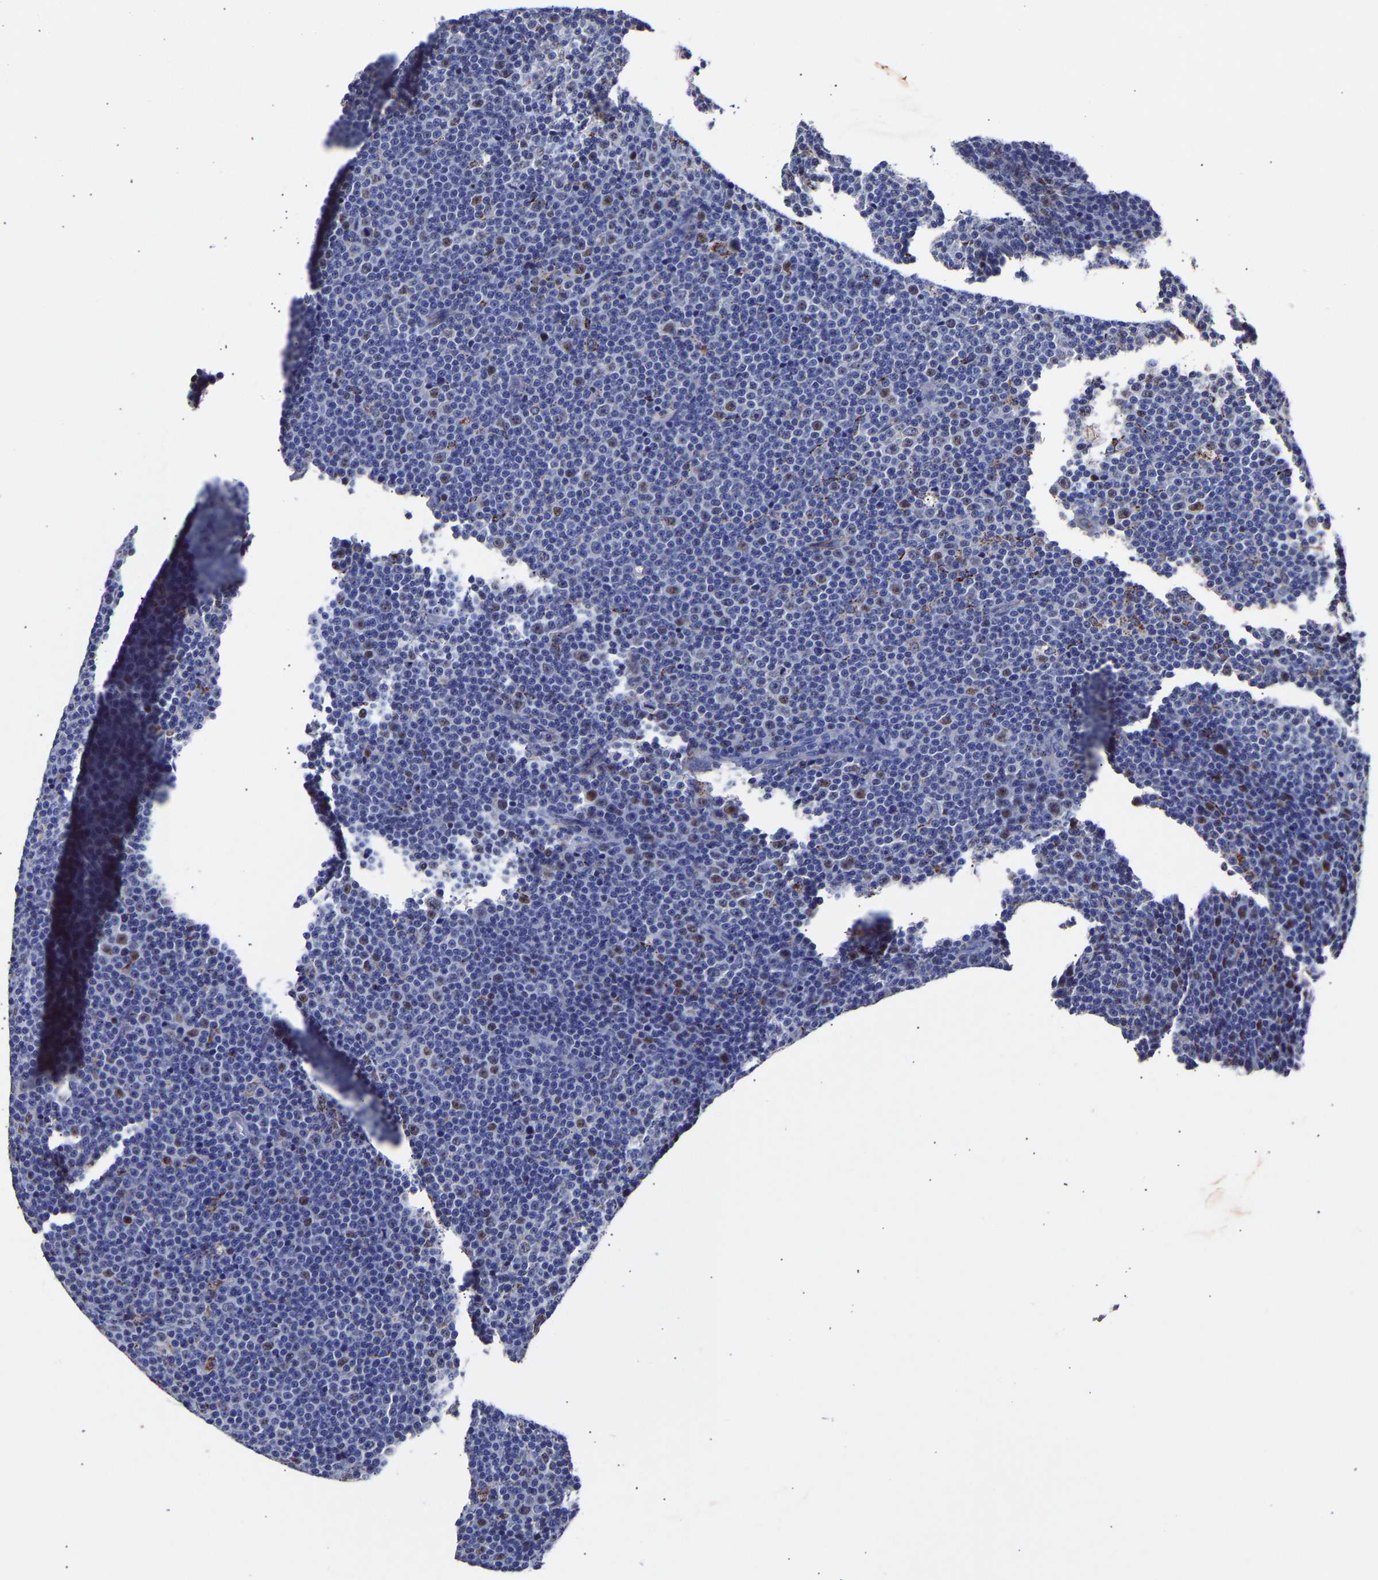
{"staining": {"intensity": "moderate", "quantity": "25%-75%", "location": "nuclear"}, "tissue": "lymphoma", "cell_type": "Tumor cells", "image_type": "cancer", "snomed": [{"axis": "morphology", "description": "Malignant lymphoma, non-Hodgkin's type, Low grade"}, {"axis": "topography", "description": "Lymph node"}], "caption": "Brown immunohistochemical staining in lymphoma demonstrates moderate nuclear staining in approximately 25%-75% of tumor cells.", "gene": "SEM1", "patient": {"sex": "female", "age": 67}}